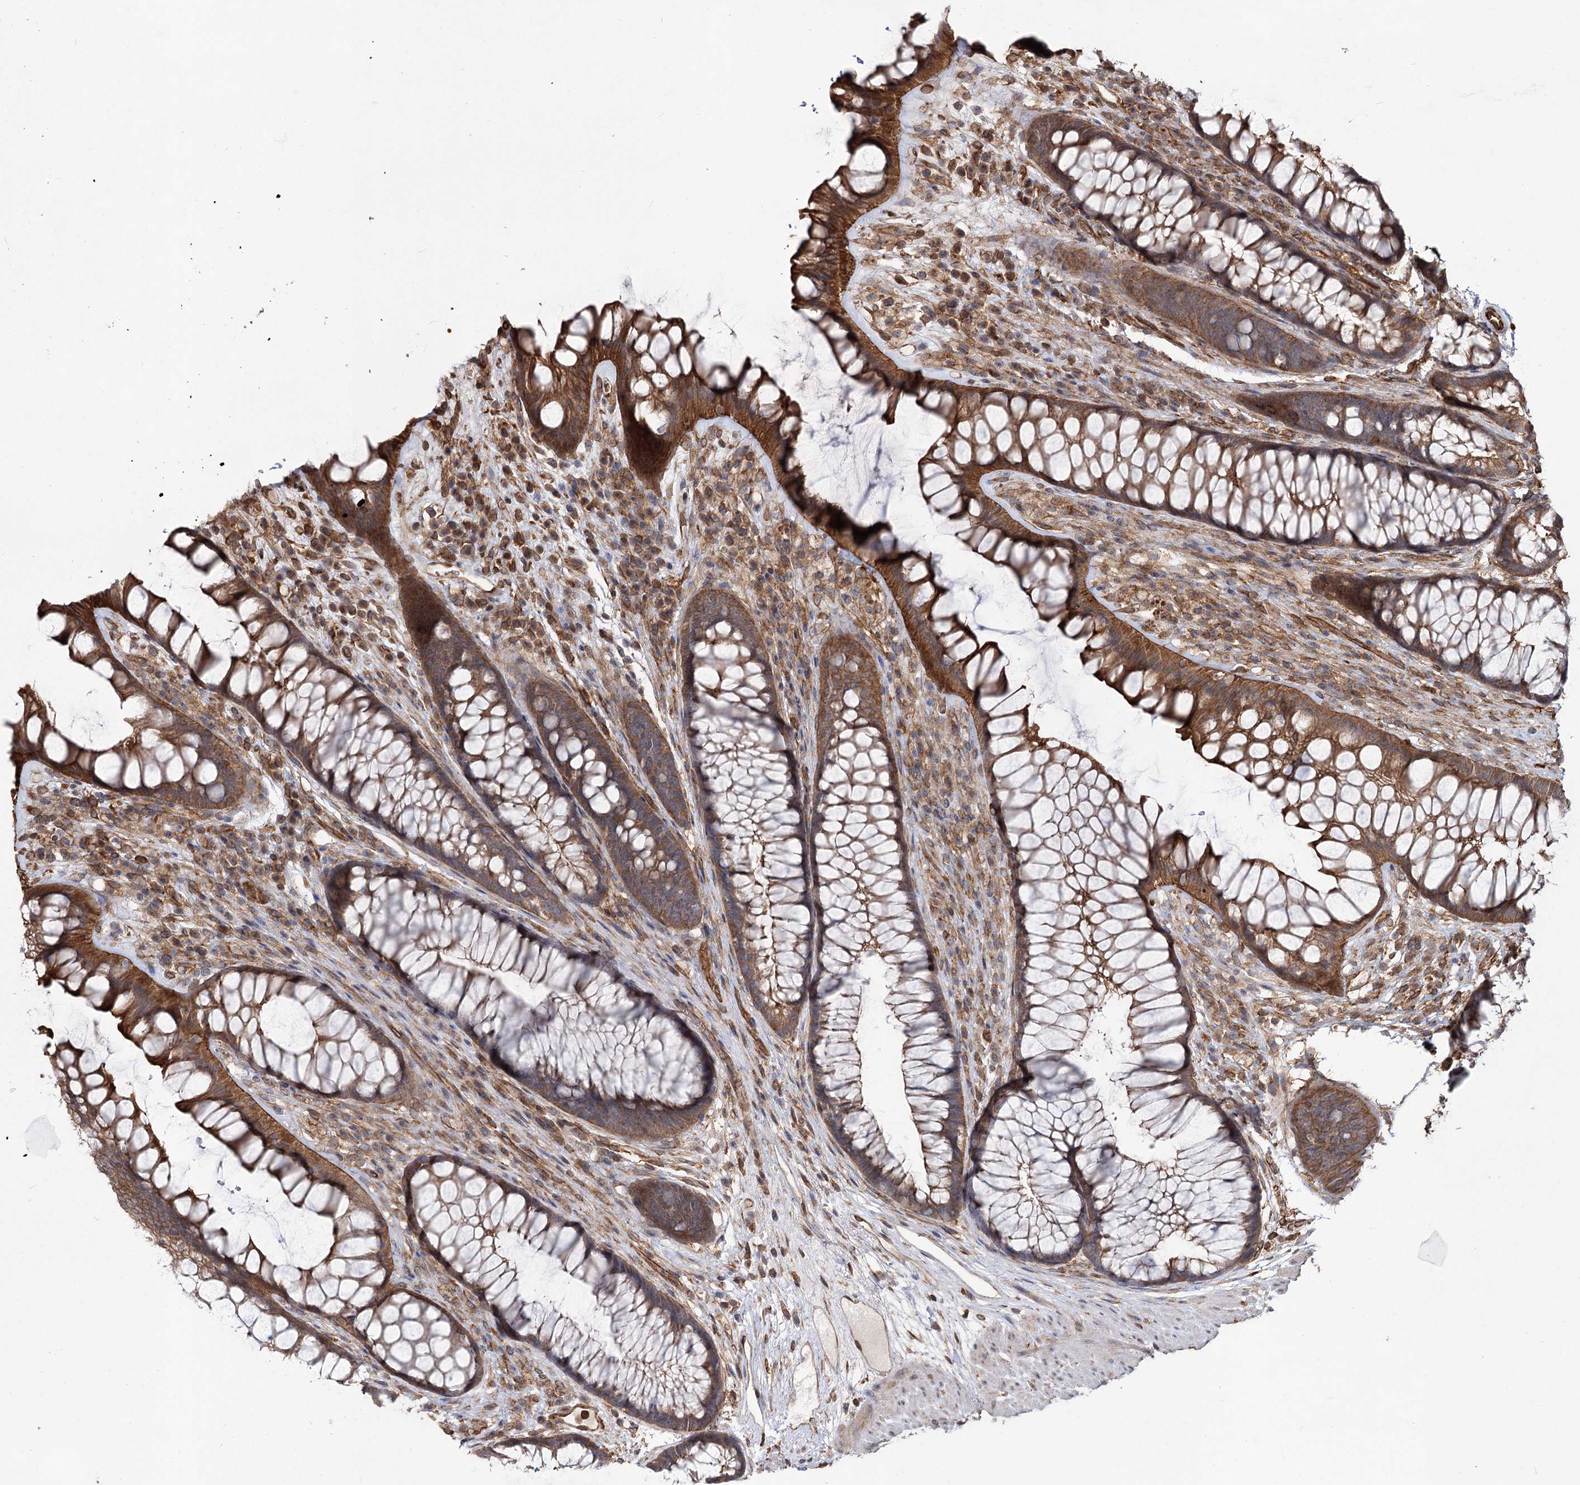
{"staining": {"intensity": "strong", "quantity": ">75%", "location": "cytoplasmic/membranous"}, "tissue": "rectum", "cell_type": "Glandular cells", "image_type": "normal", "snomed": [{"axis": "morphology", "description": "Normal tissue, NOS"}, {"axis": "topography", "description": "Rectum"}], "caption": "A brown stain labels strong cytoplasmic/membranous staining of a protein in glandular cells of normal human rectum. Immunohistochemistry (ihc) stains the protein of interest in brown and the nuclei are stained blue.", "gene": "IQSEC1", "patient": {"sex": "male", "age": 74}}